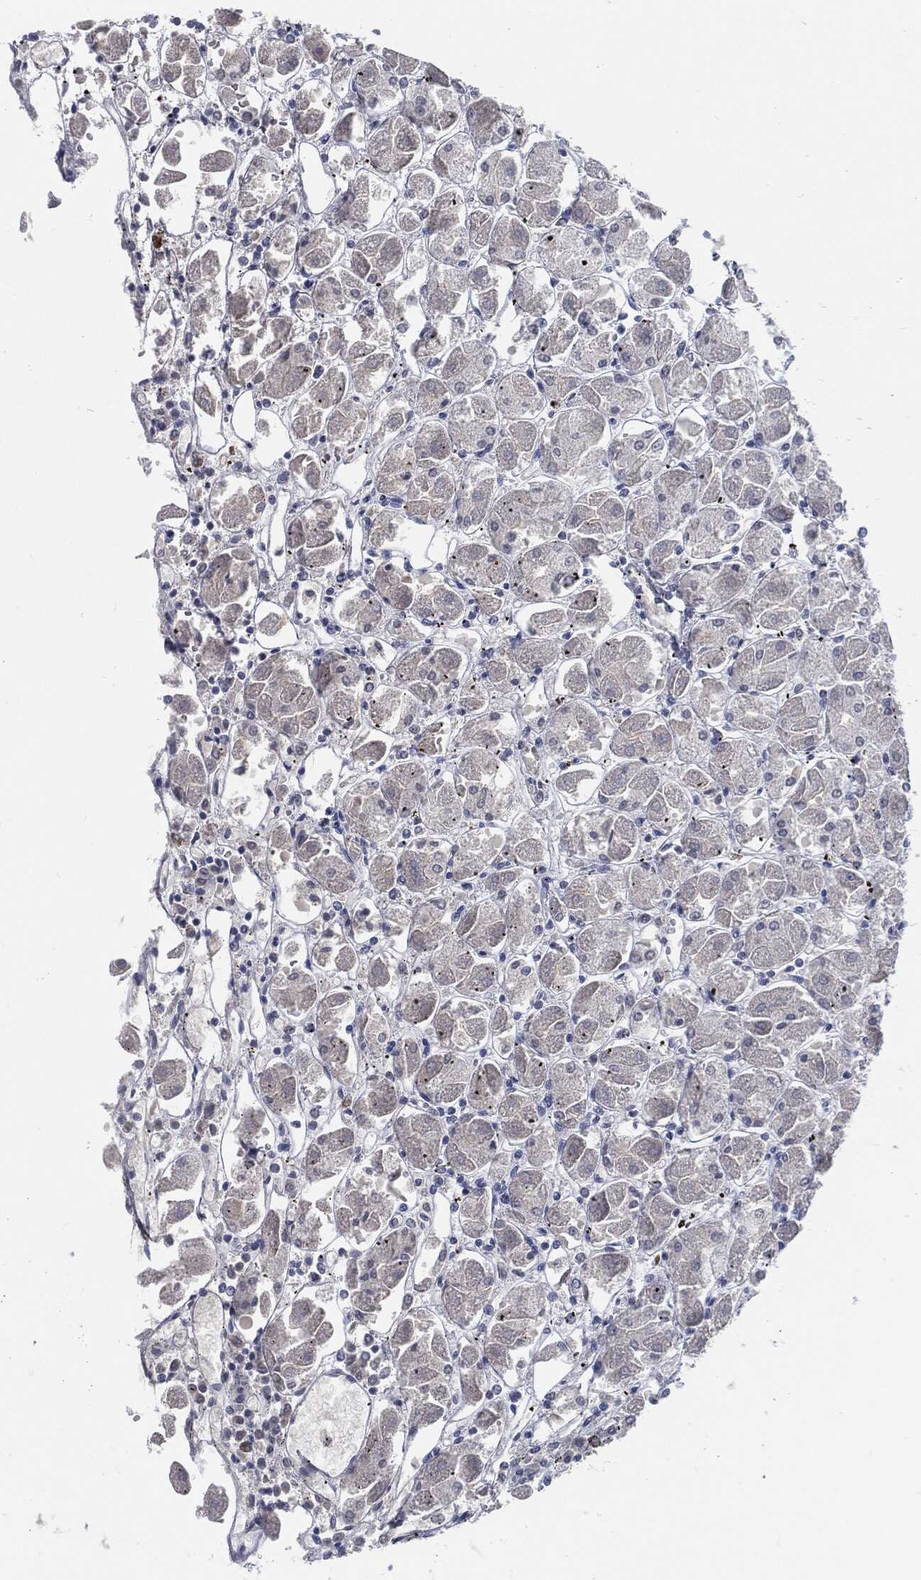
{"staining": {"intensity": "negative", "quantity": "none", "location": "none"}, "tissue": "stomach", "cell_type": "Glandular cells", "image_type": "normal", "snomed": [{"axis": "morphology", "description": "Normal tissue, NOS"}, {"axis": "topography", "description": "Stomach"}], "caption": "Immunohistochemistry micrograph of benign stomach: human stomach stained with DAB shows no significant protein positivity in glandular cells. The staining is performed using DAB brown chromogen with nuclei counter-stained in using hematoxylin.", "gene": "MST1", "patient": {"sex": "male", "age": 70}}